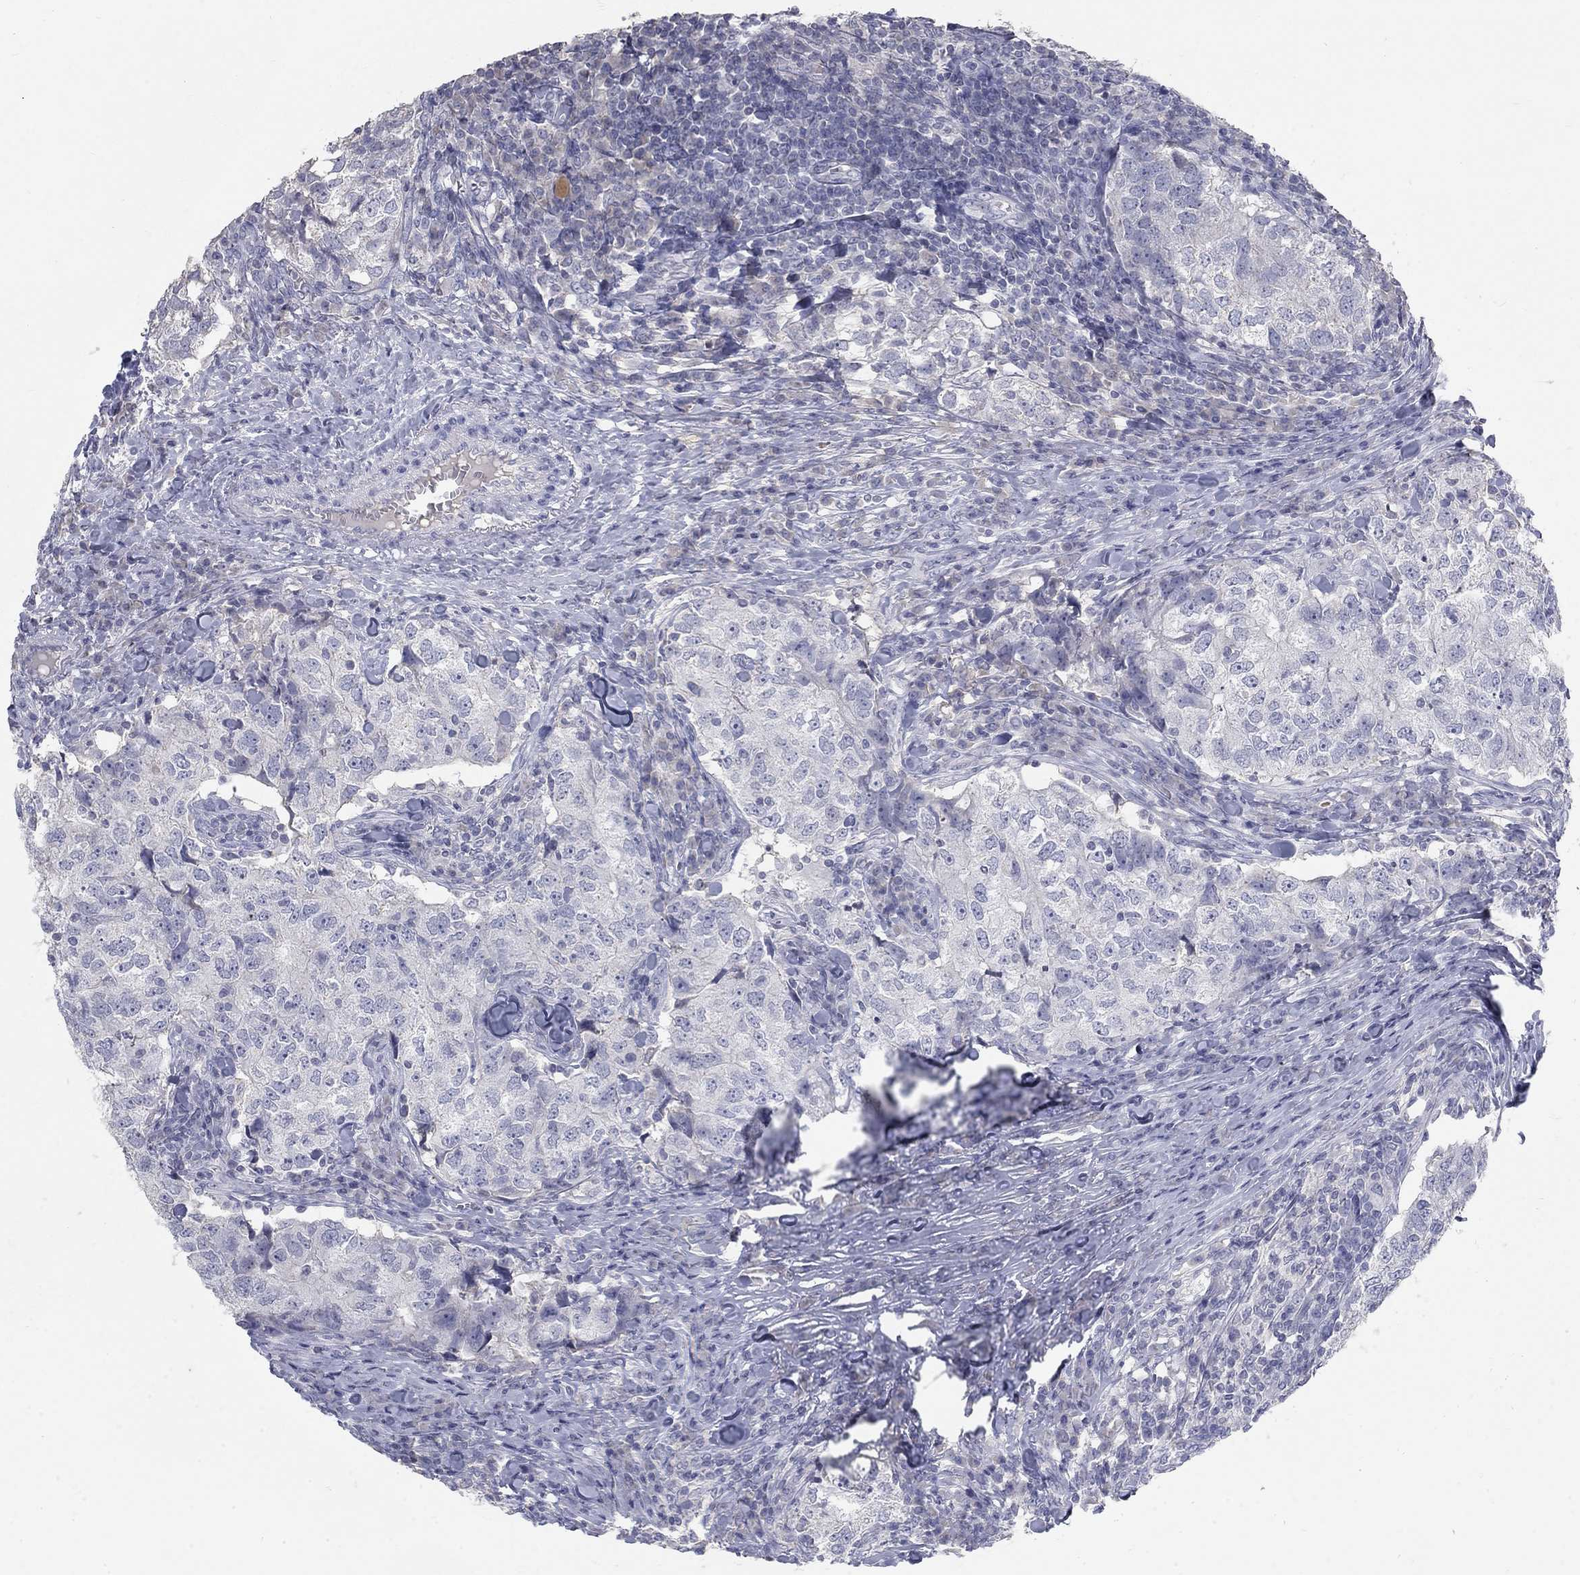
{"staining": {"intensity": "negative", "quantity": "none", "location": "none"}, "tissue": "breast cancer", "cell_type": "Tumor cells", "image_type": "cancer", "snomed": [{"axis": "morphology", "description": "Duct carcinoma"}, {"axis": "topography", "description": "Breast"}], "caption": "Immunohistochemistry (IHC) image of human breast infiltrating ductal carcinoma stained for a protein (brown), which exhibits no expression in tumor cells.", "gene": "PTH1R", "patient": {"sex": "female", "age": 30}}